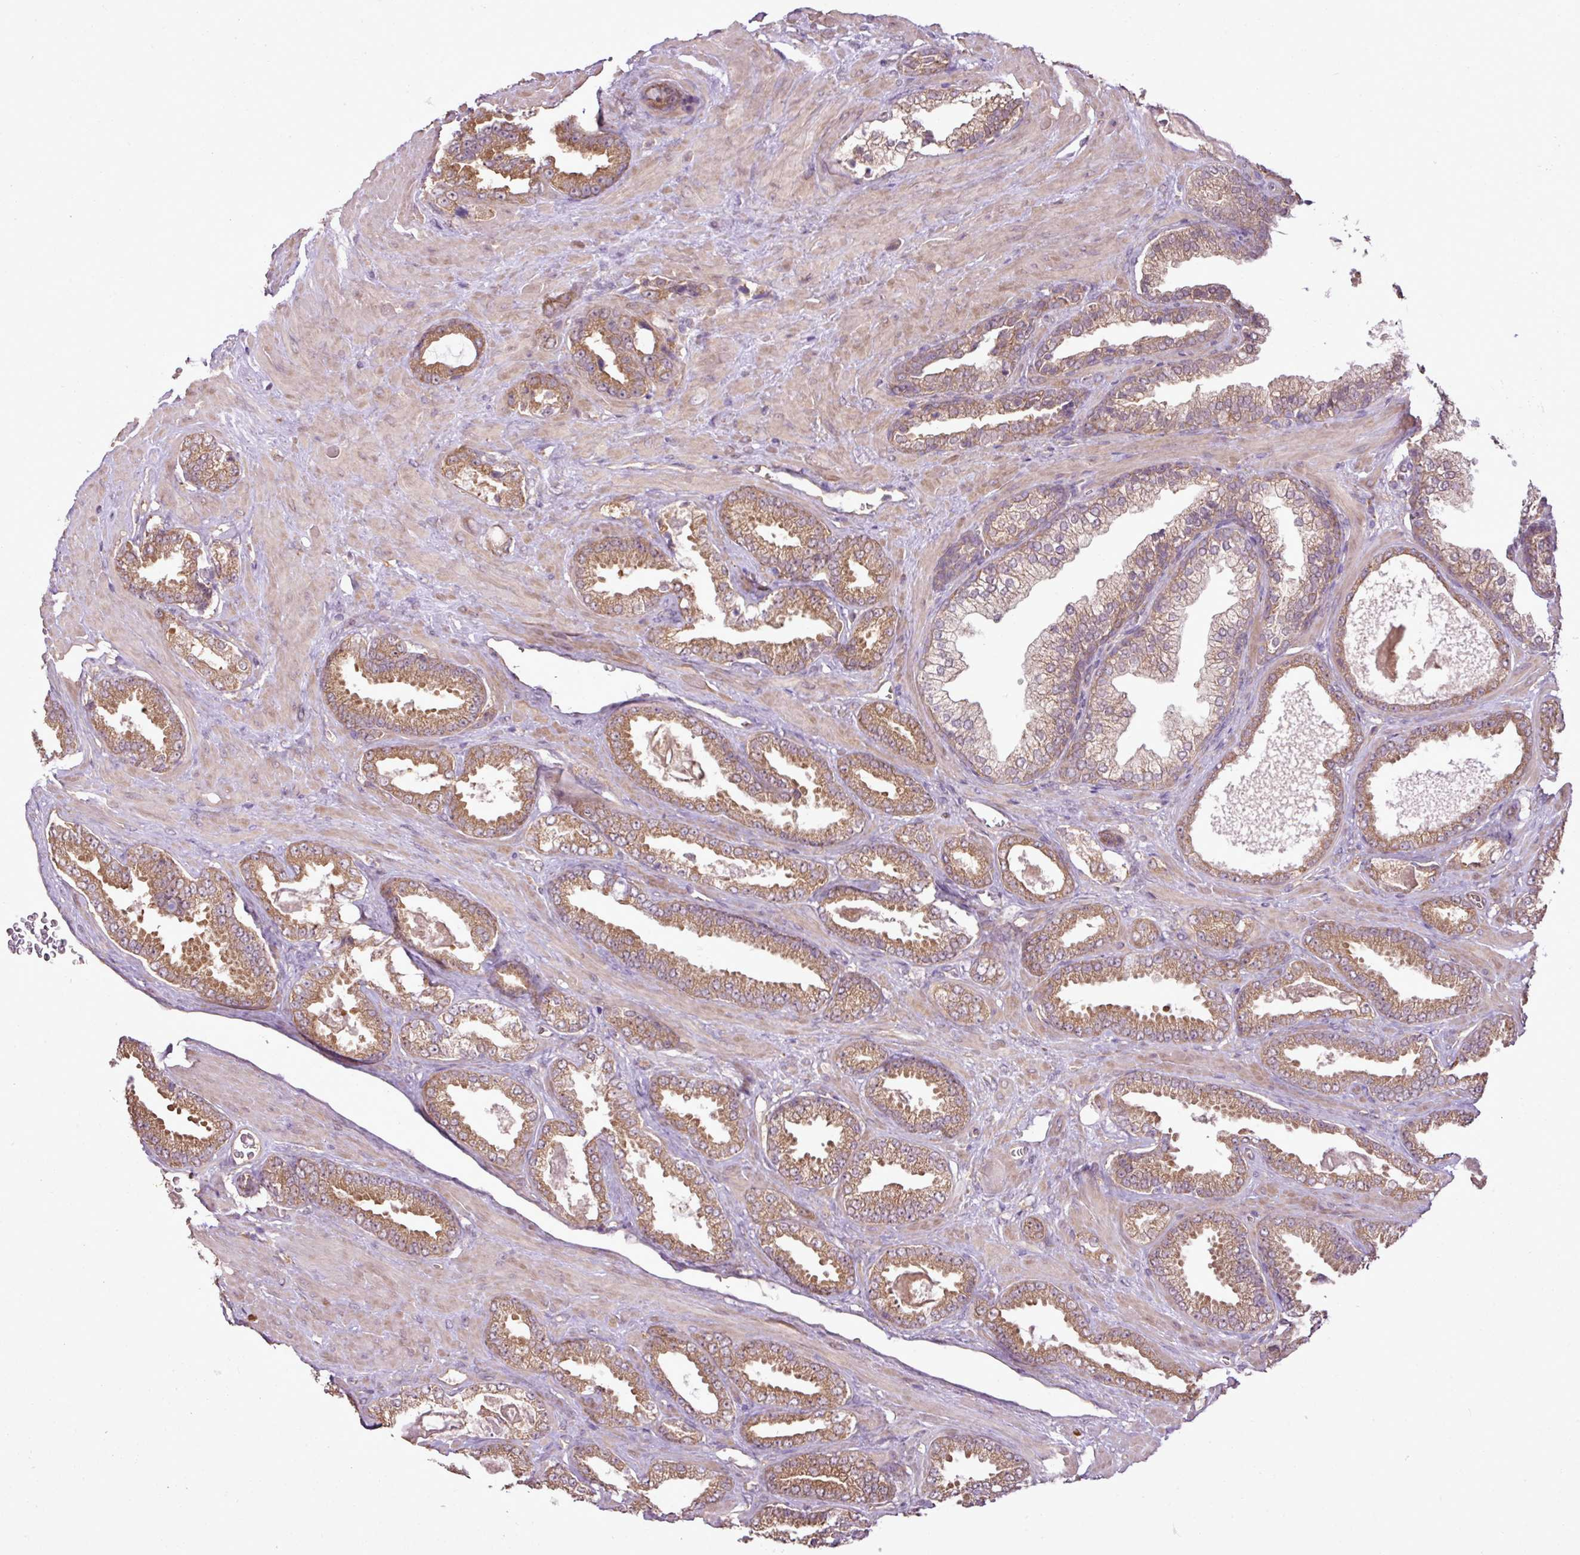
{"staining": {"intensity": "moderate", "quantity": ">75%", "location": "cytoplasmic/membranous"}, "tissue": "prostate cancer", "cell_type": "Tumor cells", "image_type": "cancer", "snomed": [{"axis": "morphology", "description": "Adenocarcinoma, Low grade"}, {"axis": "topography", "description": "Prostate"}], "caption": "The immunohistochemical stain highlights moderate cytoplasmic/membranous expression in tumor cells of prostate cancer (low-grade adenocarcinoma) tissue. (DAB IHC, brown staining for protein, blue staining for nuclei).", "gene": "DNAAF4", "patient": {"sex": "male", "age": 62}}